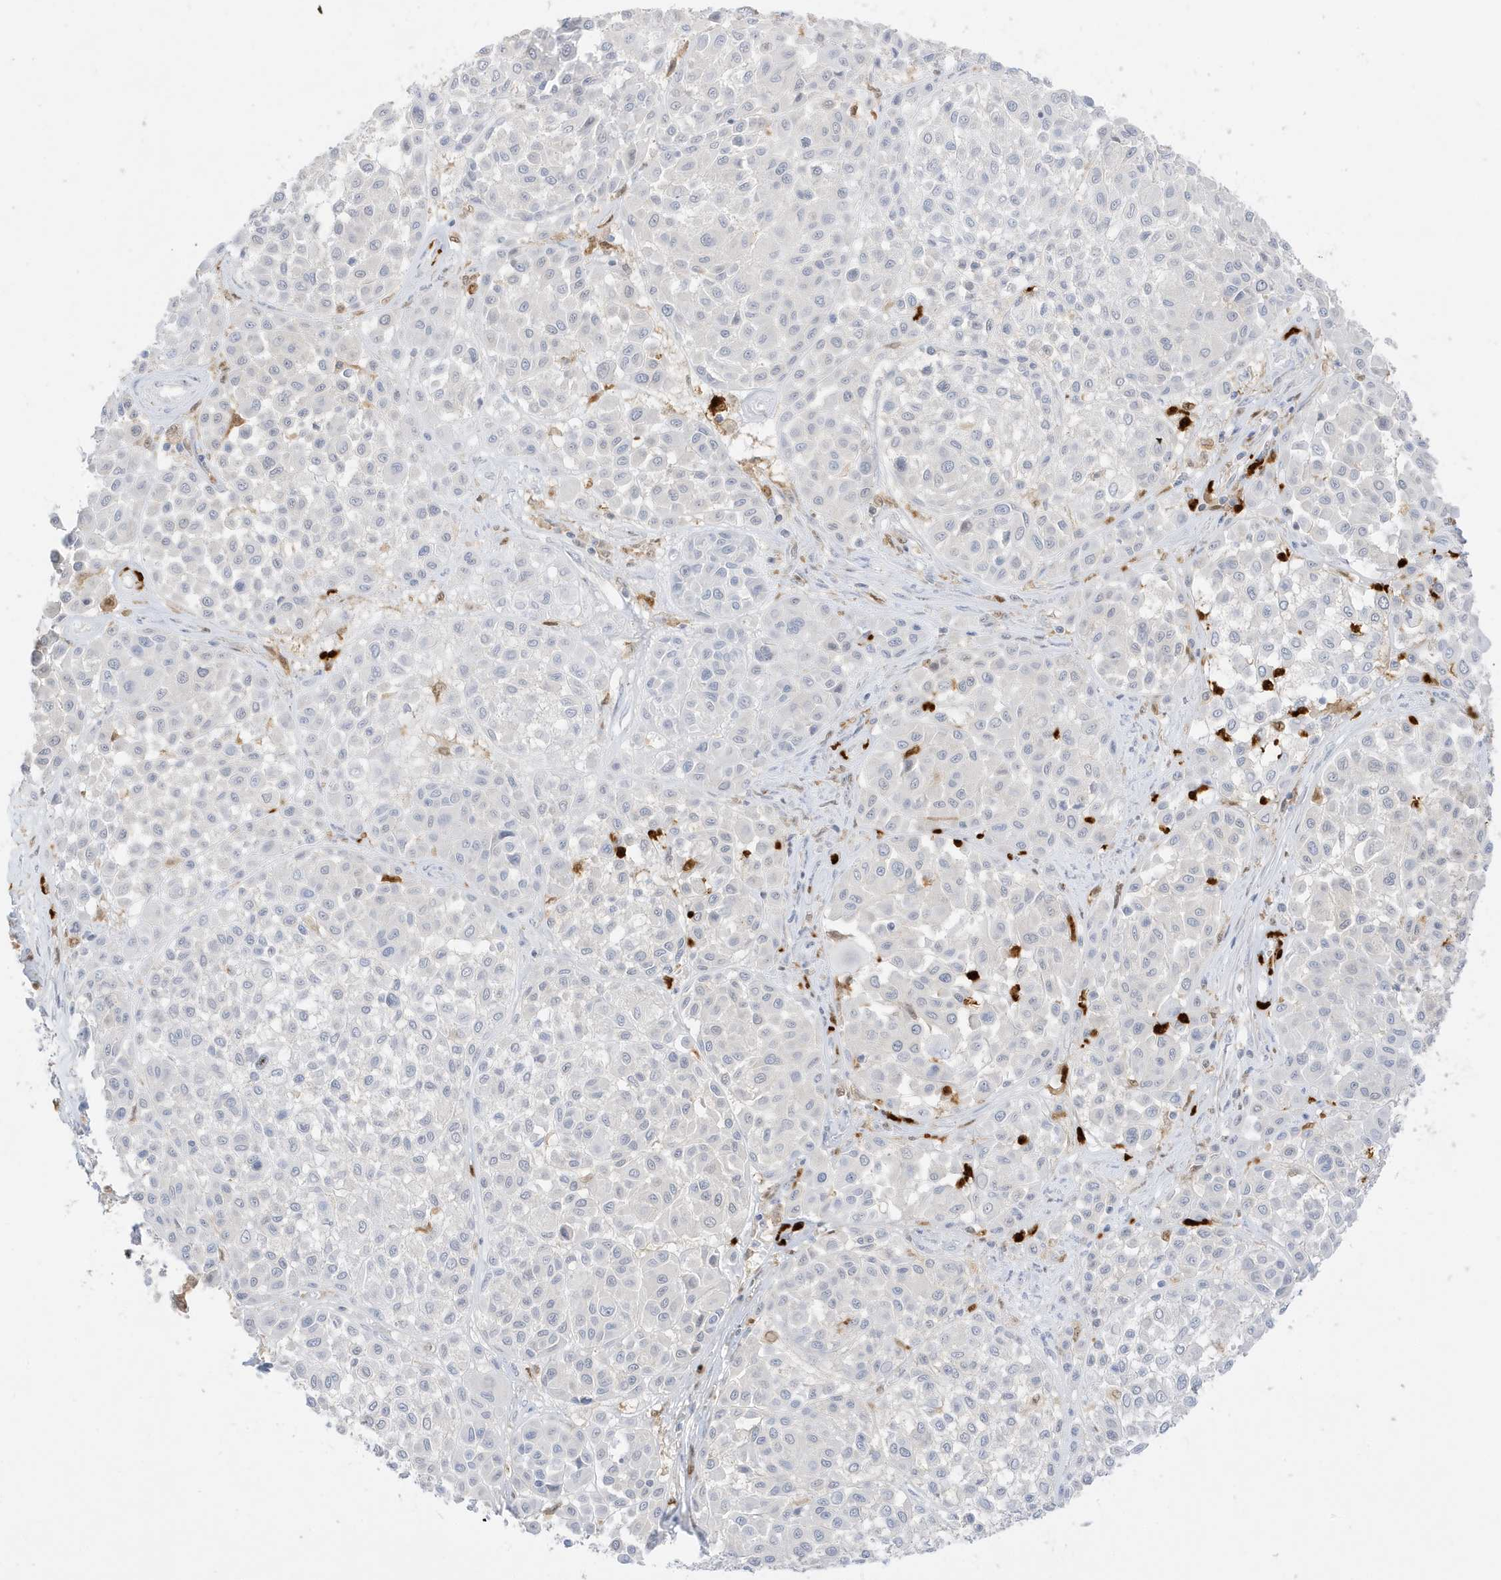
{"staining": {"intensity": "negative", "quantity": "none", "location": "none"}, "tissue": "melanoma", "cell_type": "Tumor cells", "image_type": "cancer", "snomed": [{"axis": "morphology", "description": "Malignant melanoma, Metastatic site"}, {"axis": "topography", "description": "Soft tissue"}], "caption": "Image shows no protein expression in tumor cells of melanoma tissue. (Immunohistochemistry (ihc), brightfield microscopy, high magnification).", "gene": "GCA", "patient": {"sex": "male", "age": 41}}